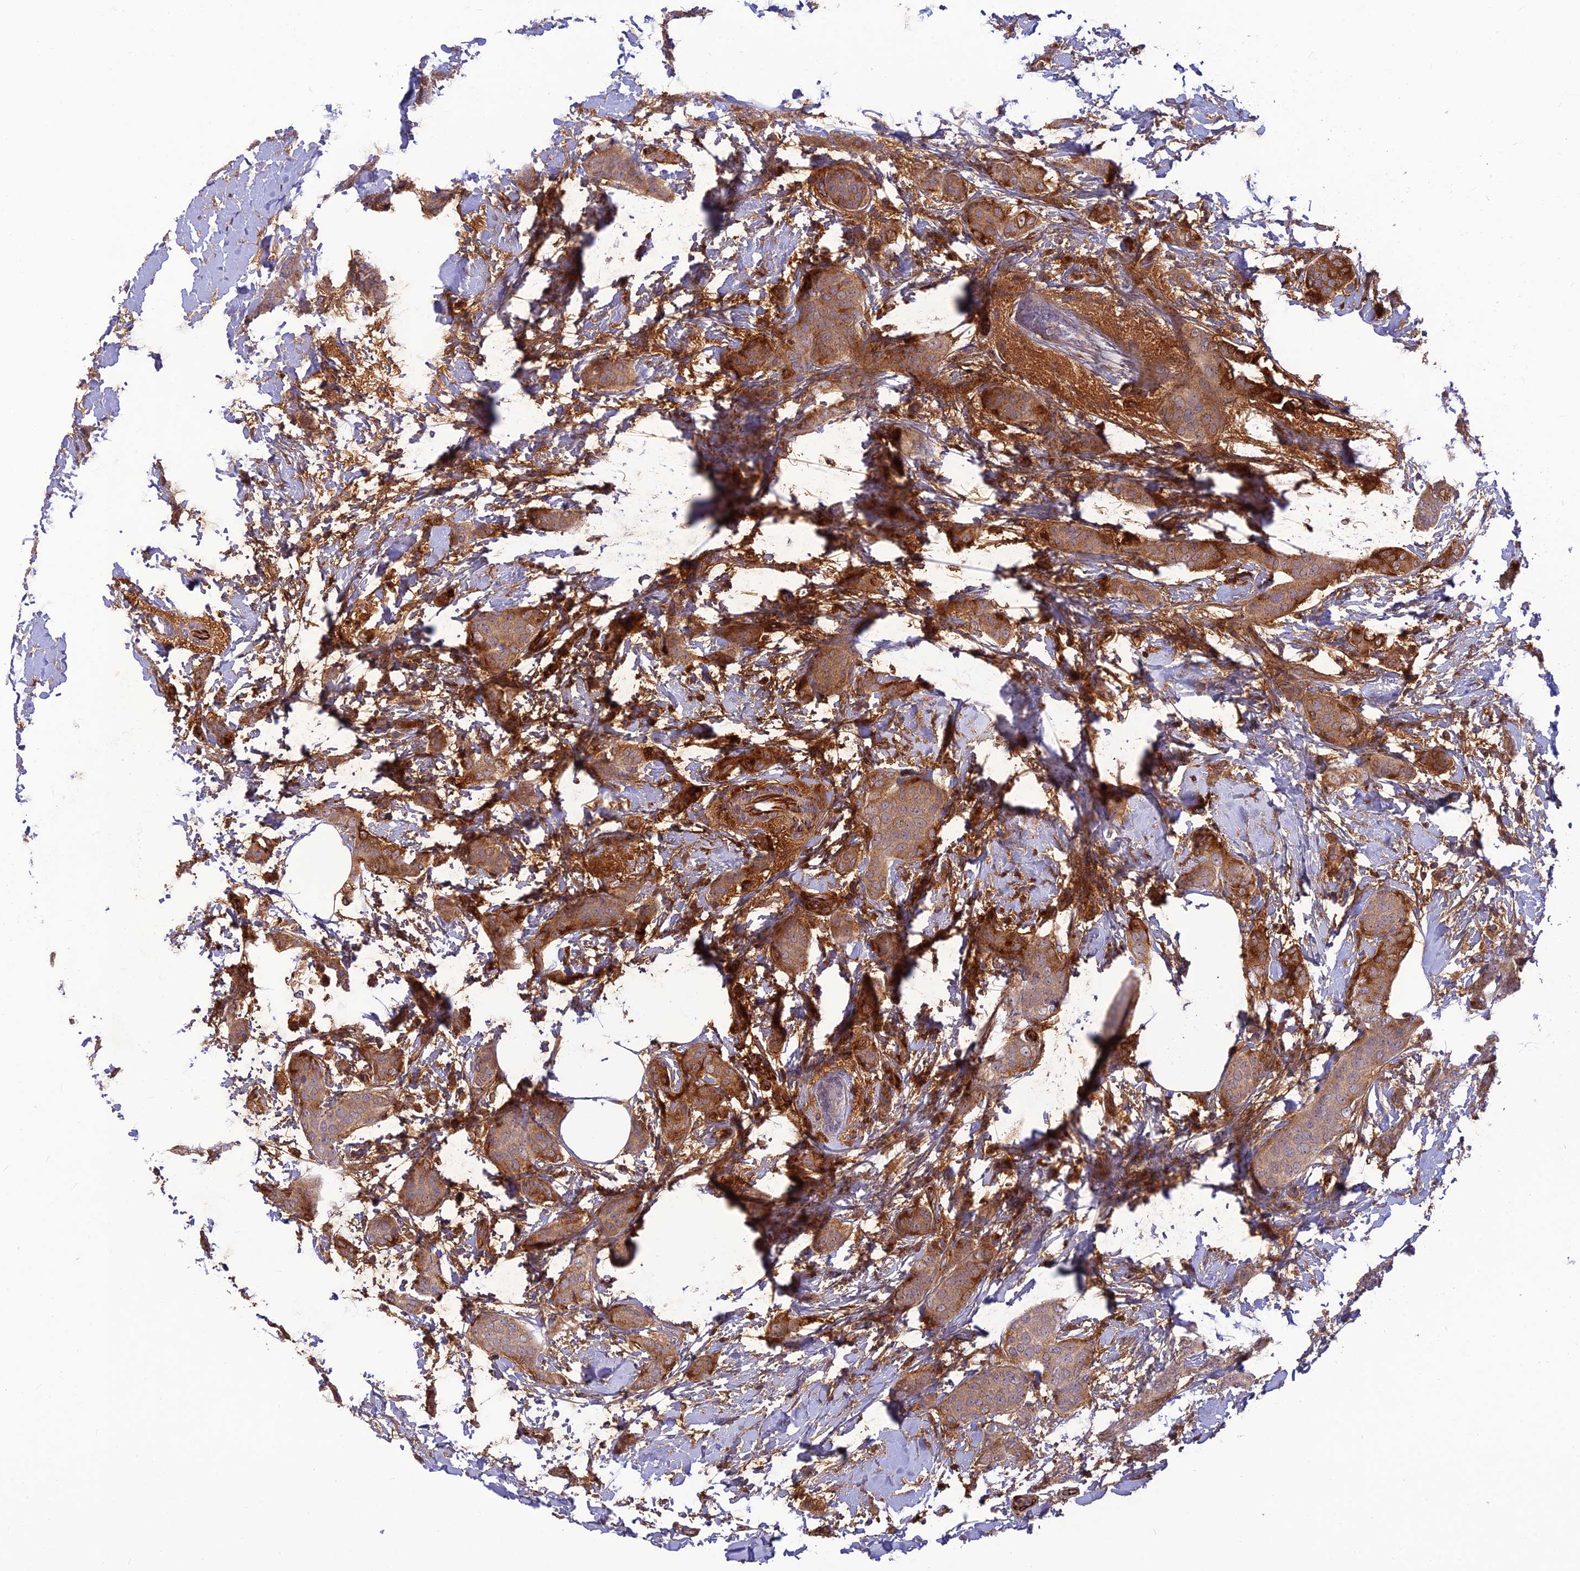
{"staining": {"intensity": "moderate", "quantity": "25%-75%", "location": "cytoplasmic/membranous"}, "tissue": "breast cancer", "cell_type": "Tumor cells", "image_type": "cancer", "snomed": [{"axis": "morphology", "description": "Duct carcinoma"}, {"axis": "topography", "description": "Breast"}], "caption": "Immunohistochemistry (IHC) (DAB) staining of human breast intraductal carcinoma exhibits moderate cytoplasmic/membranous protein expression in approximately 25%-75% of tumor cells.", "gene": "ST8SIA5", "patient": {"sex": "female", "age": 72}}